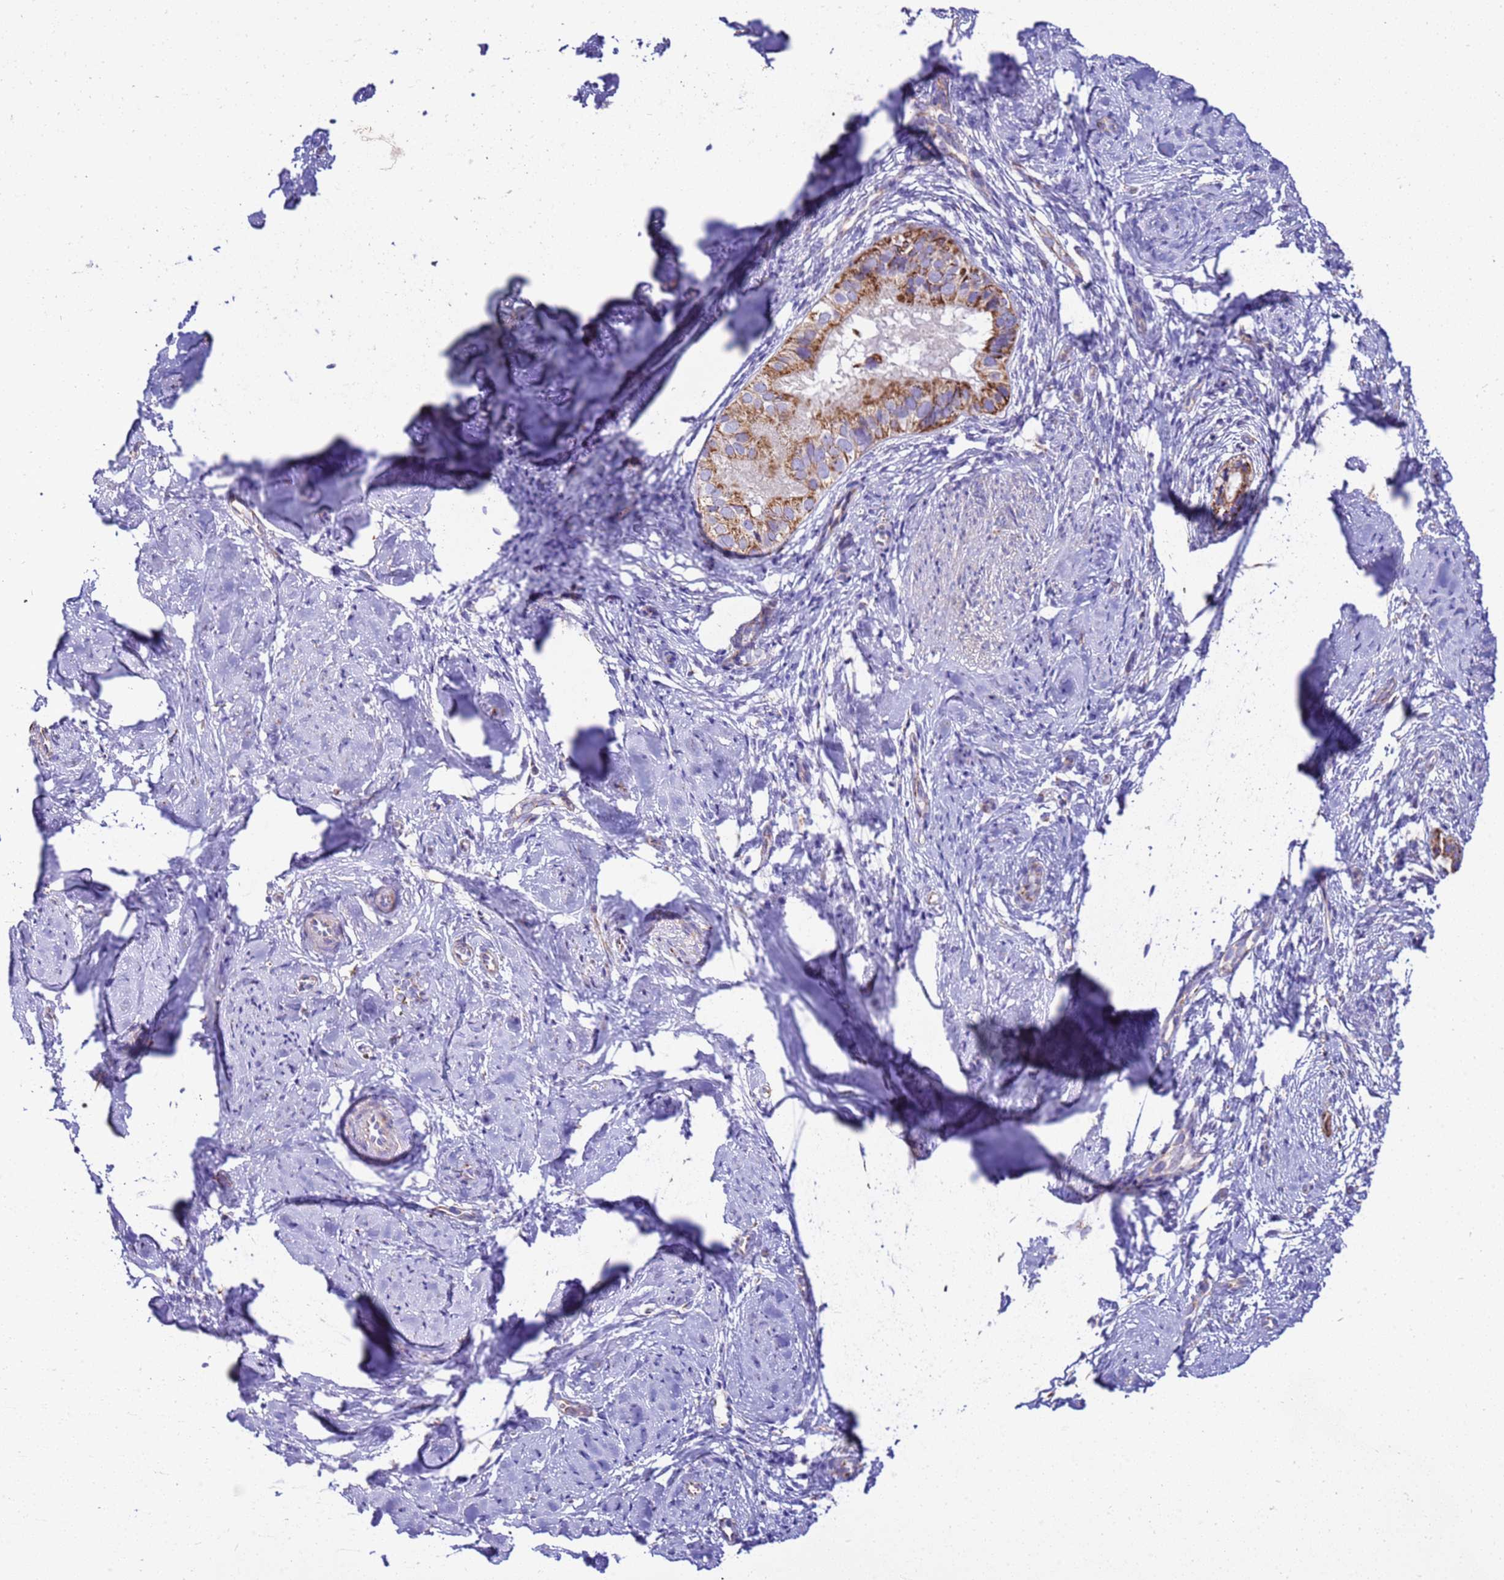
{"staining": {"intensity": "moderate", "quantity": "25%-75%", "location": "cytoplasmic/membranous"}, "tissue": "cervix", "cell_type": "Glandular cells", "image_type": "normal", "snomed": [{"axis": "morphology", "description": "Normal tissue, NOS"}, {"axis": "topography", "description": "Cervix"}], "caption": "IHC photomicrograph of unremarkable cervix stained for a protein (brown), which displays medium levels of moderate cytoplasmic/membranous positivity in about 25%-75% of glandular cells.", "gene": "RNF165", "patient": {"sex": "female", "age": 57}}